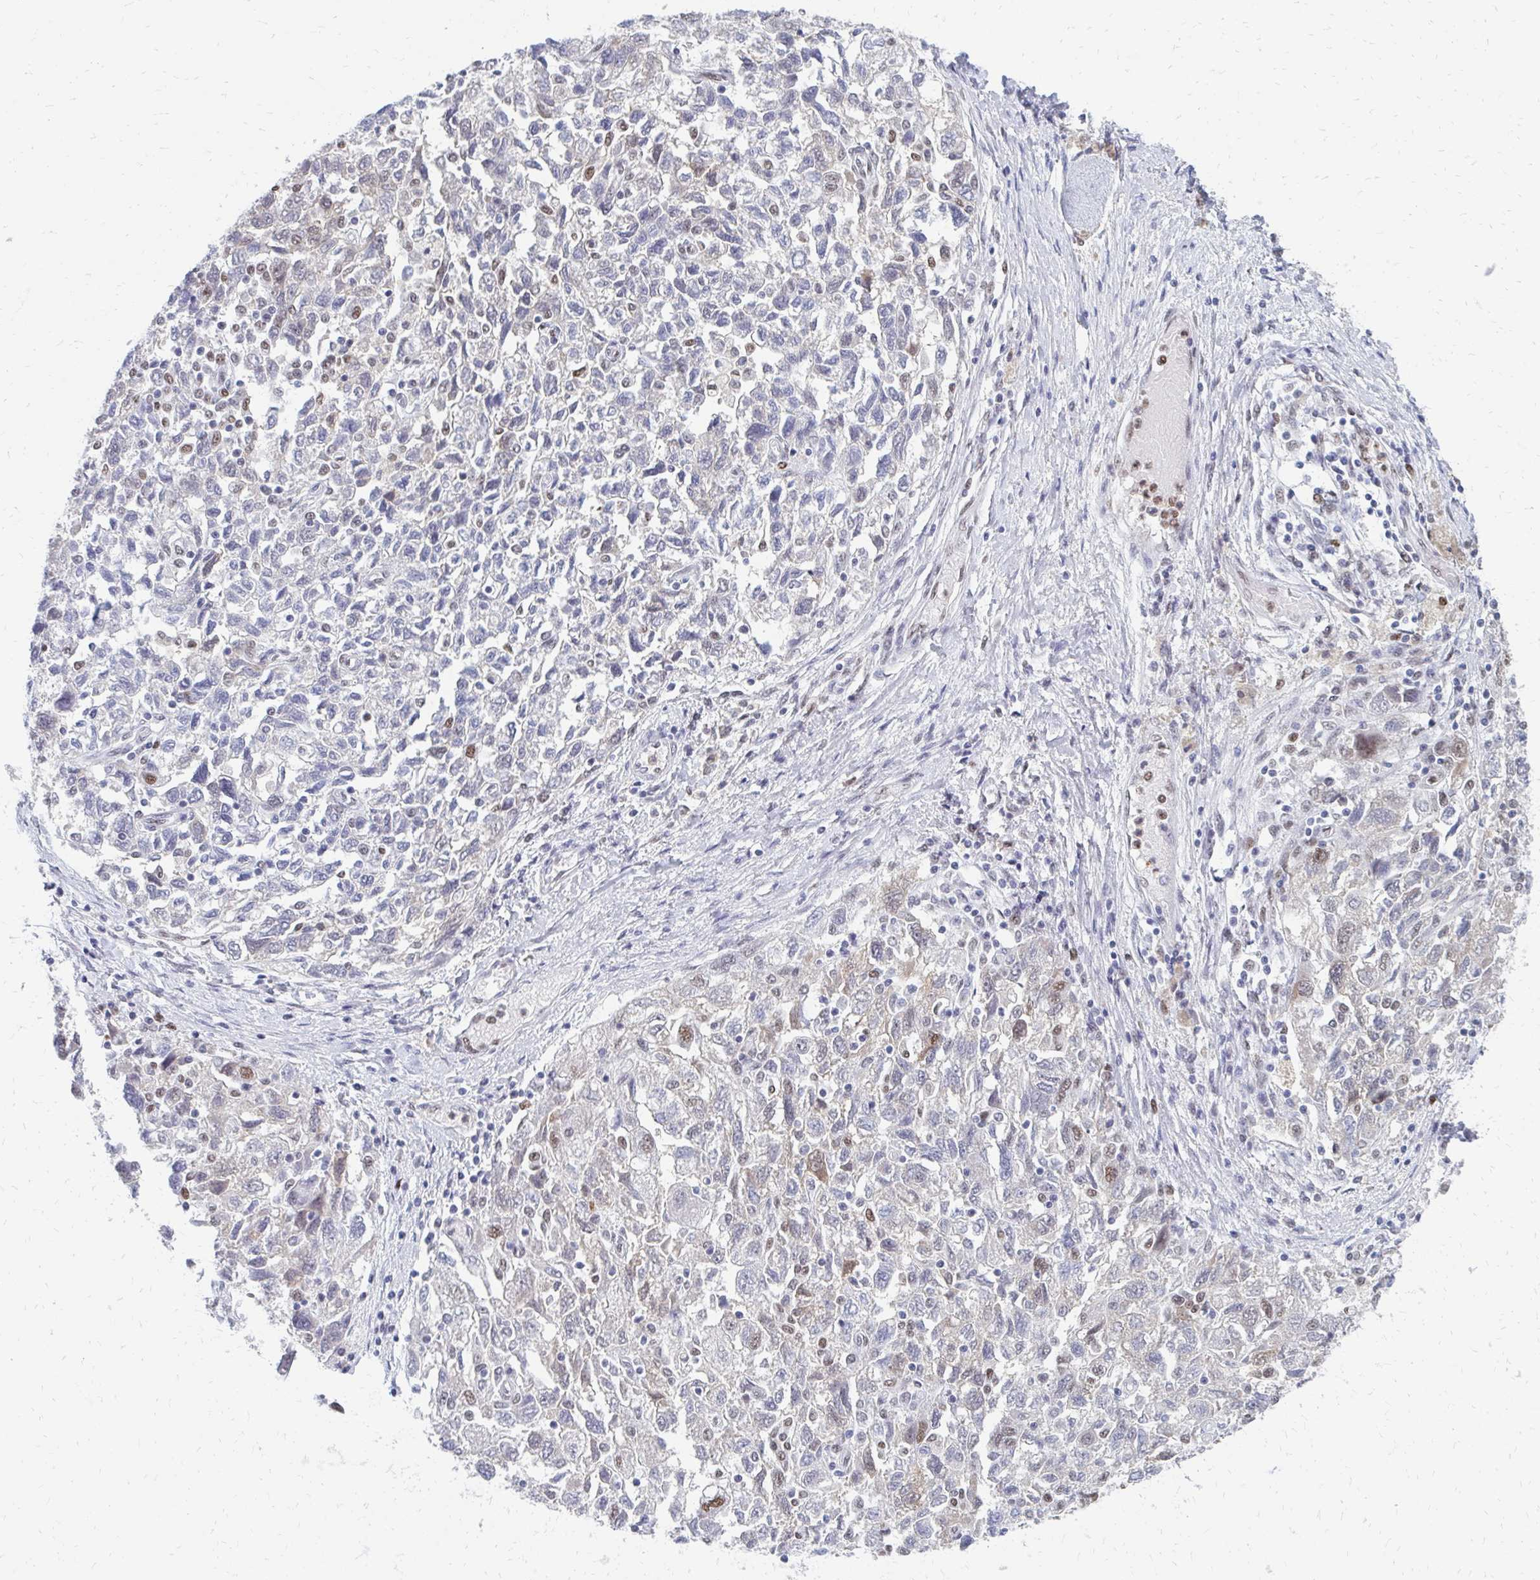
{"staining": {"intensity": "moderate", "quantity": "<25%", "location": "nuclear"}, "tissue": "ovarian cancer", "cell_type": "Tumor cells", "image_type": "cancer", "snomed": [{"axis": "morphology", "description": "Carcinoma, NOS"}, {"axis": "morphology", "description": "Cystadenocarcinoma, serous, NOS"}, {"axis": "topography", "description": "Ovary"}], "caption": "The image shows immunohistochemical staining of ovarian cancer. There is moderate nuclear expression is identified in about <25% of tumor cells.", "gene": "PLK3", "patient": {"sex": "female", "age": 69}}